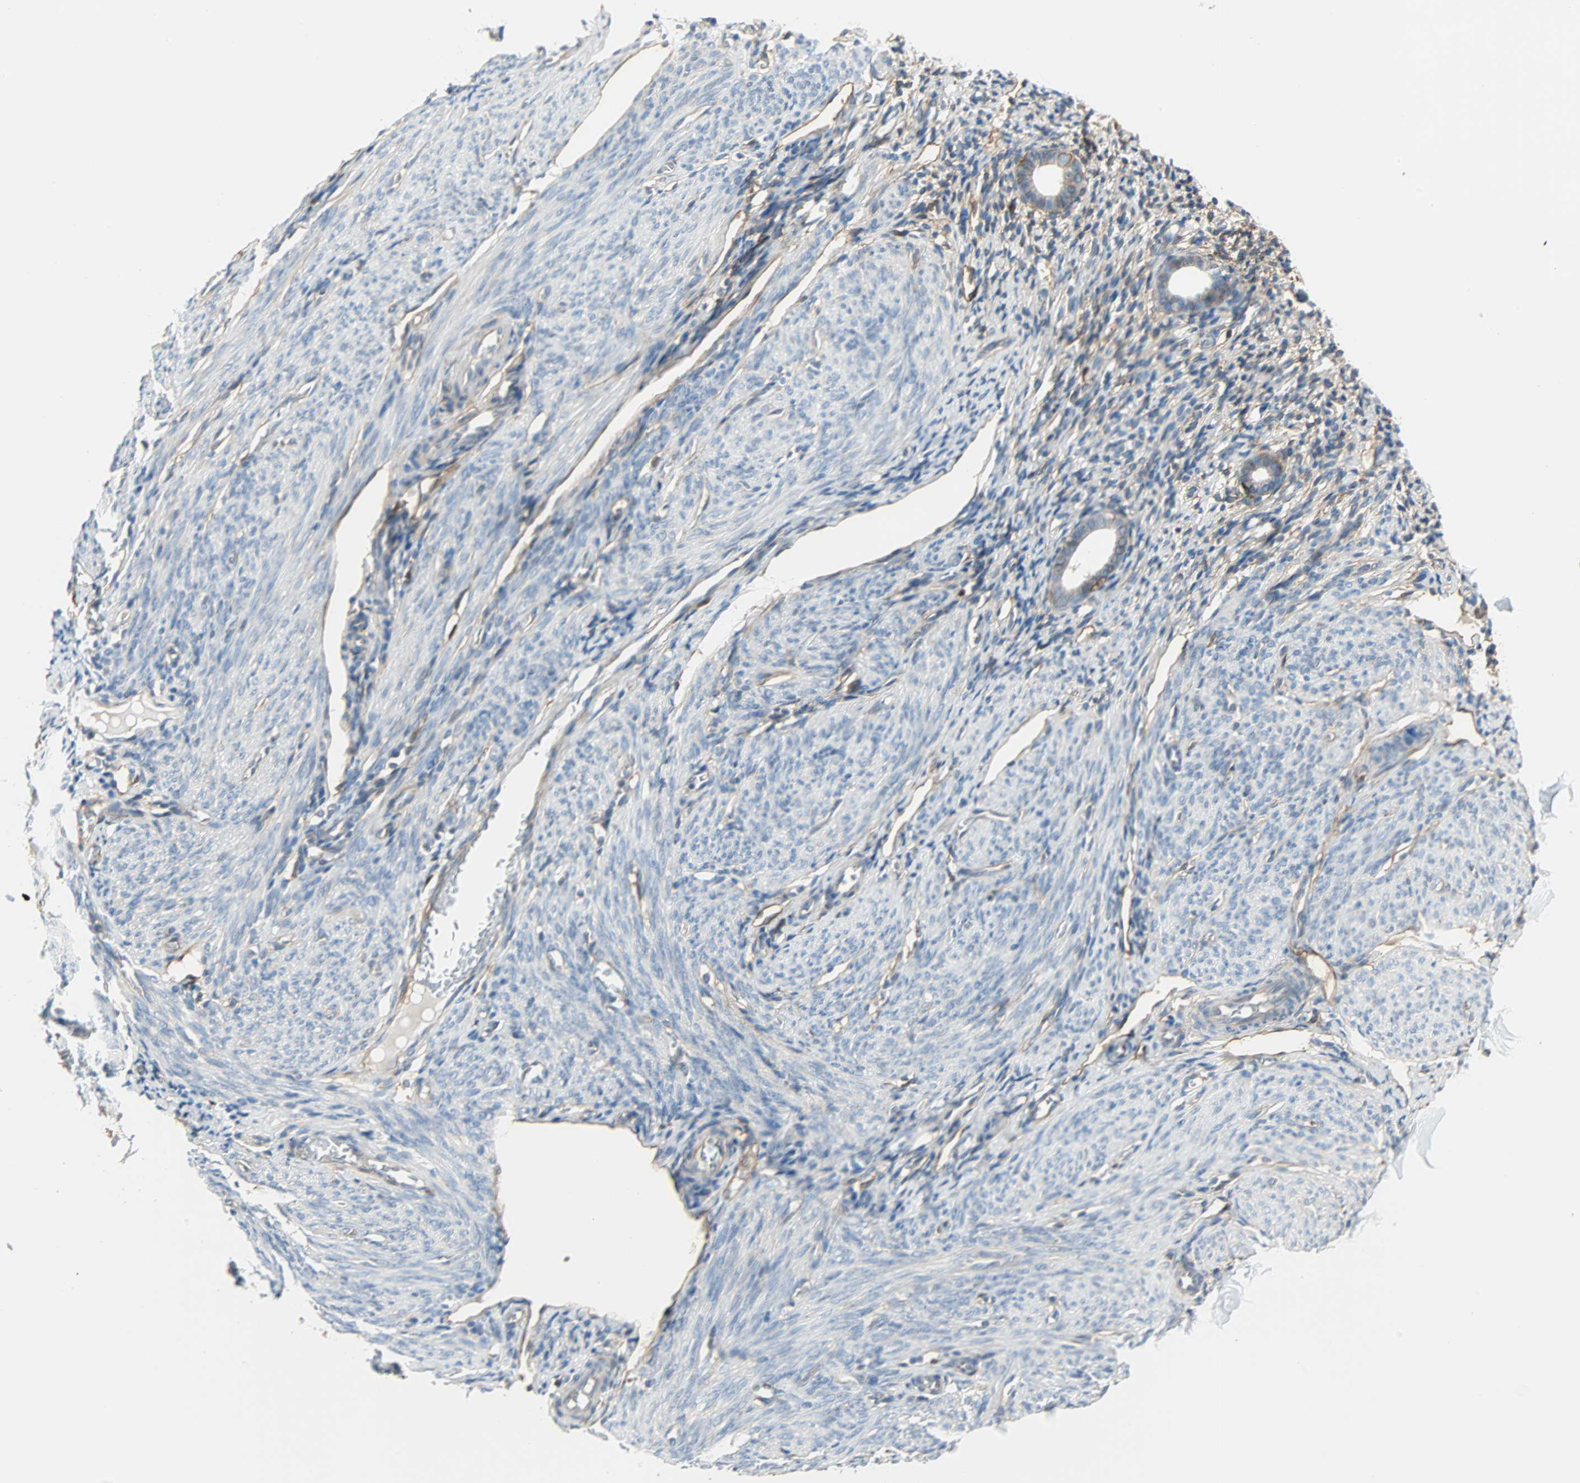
{"staining": {"intensity": "moderate", "quantity": ">75%", "location": "cytoplasmic/membranous"}, "tissue": "endometrium", "cell_type": "Cells in endometrial stroma", "image_type": "normal", "snomed": [{"axis": "morphology", "description": "Normal tissue, NOS"}, {"axis": "topography", "description": "Endometrium"}], "caption": "IHC image of normal human endometrium stained for a protein (brown), which demonstrates medium levels of moderate cytoplasmic/membranous staining in approximately >75% of cells in endometrial stroma.", "gene": "EPB41L2", "patient": {"sex": "female", "age": 61}}